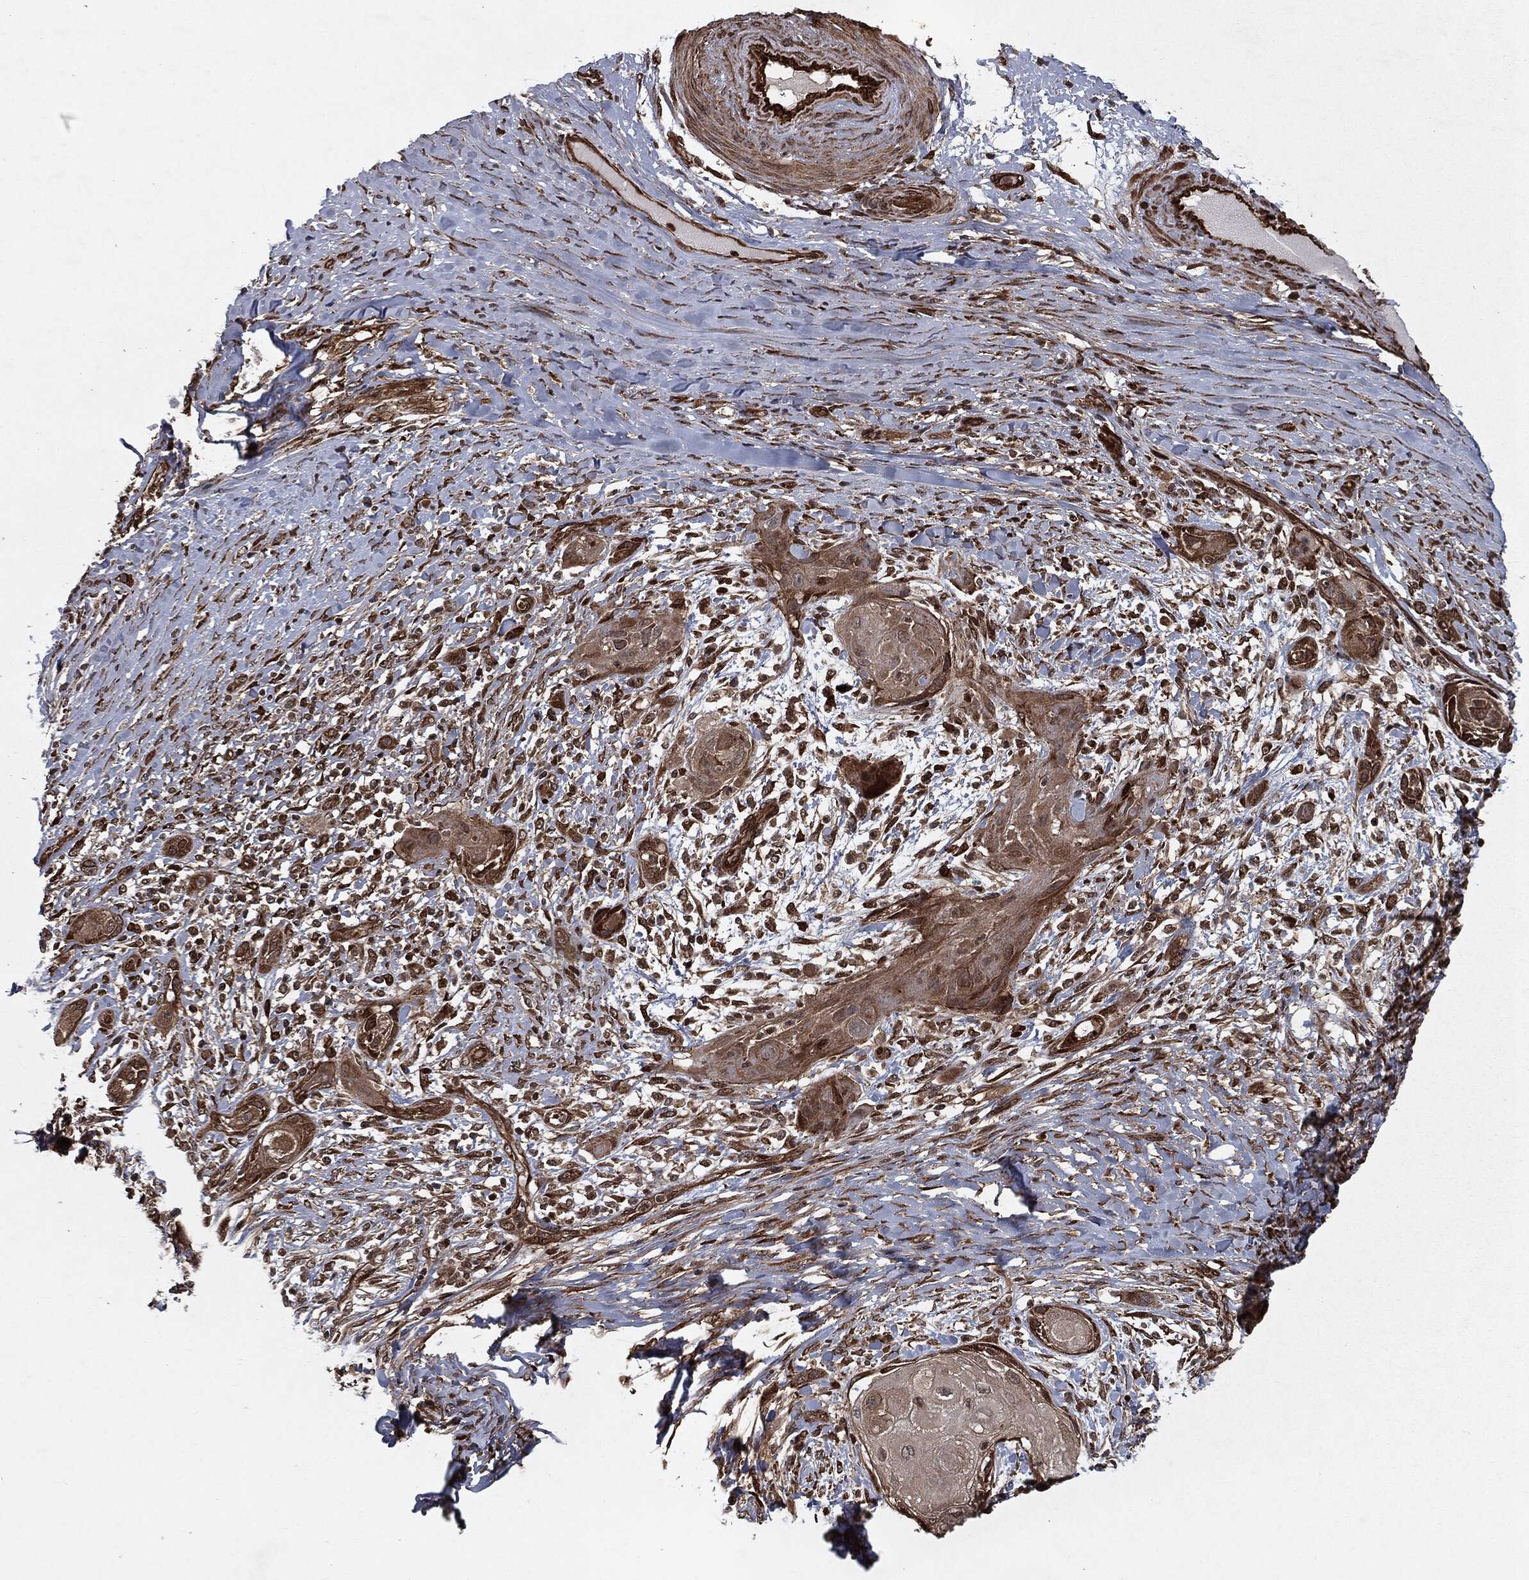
{"staining": {"intensity": "strong", "quantity": "25%-75%", "location": "cytoplasmic/membranous,nuclear"}, "tissue": "skin cancer", "cell_type": "Tumor cells", "image_type": "cancer", "snomed": [{"axis": "morphology", "description": "Squamous cell carcinoma, NOS"}, {"axis": "topography", "description": "Skin"}], "caption": "Immunohistochemical staining of skin cancer (squamous cell carcinoma) shows high levels of strong cytoplasmic/membranous and nuclear staining in about 25%-75% of tumor cells.", "gene": "RANBP9", "patient": {"sex": "male", "age": 62}}